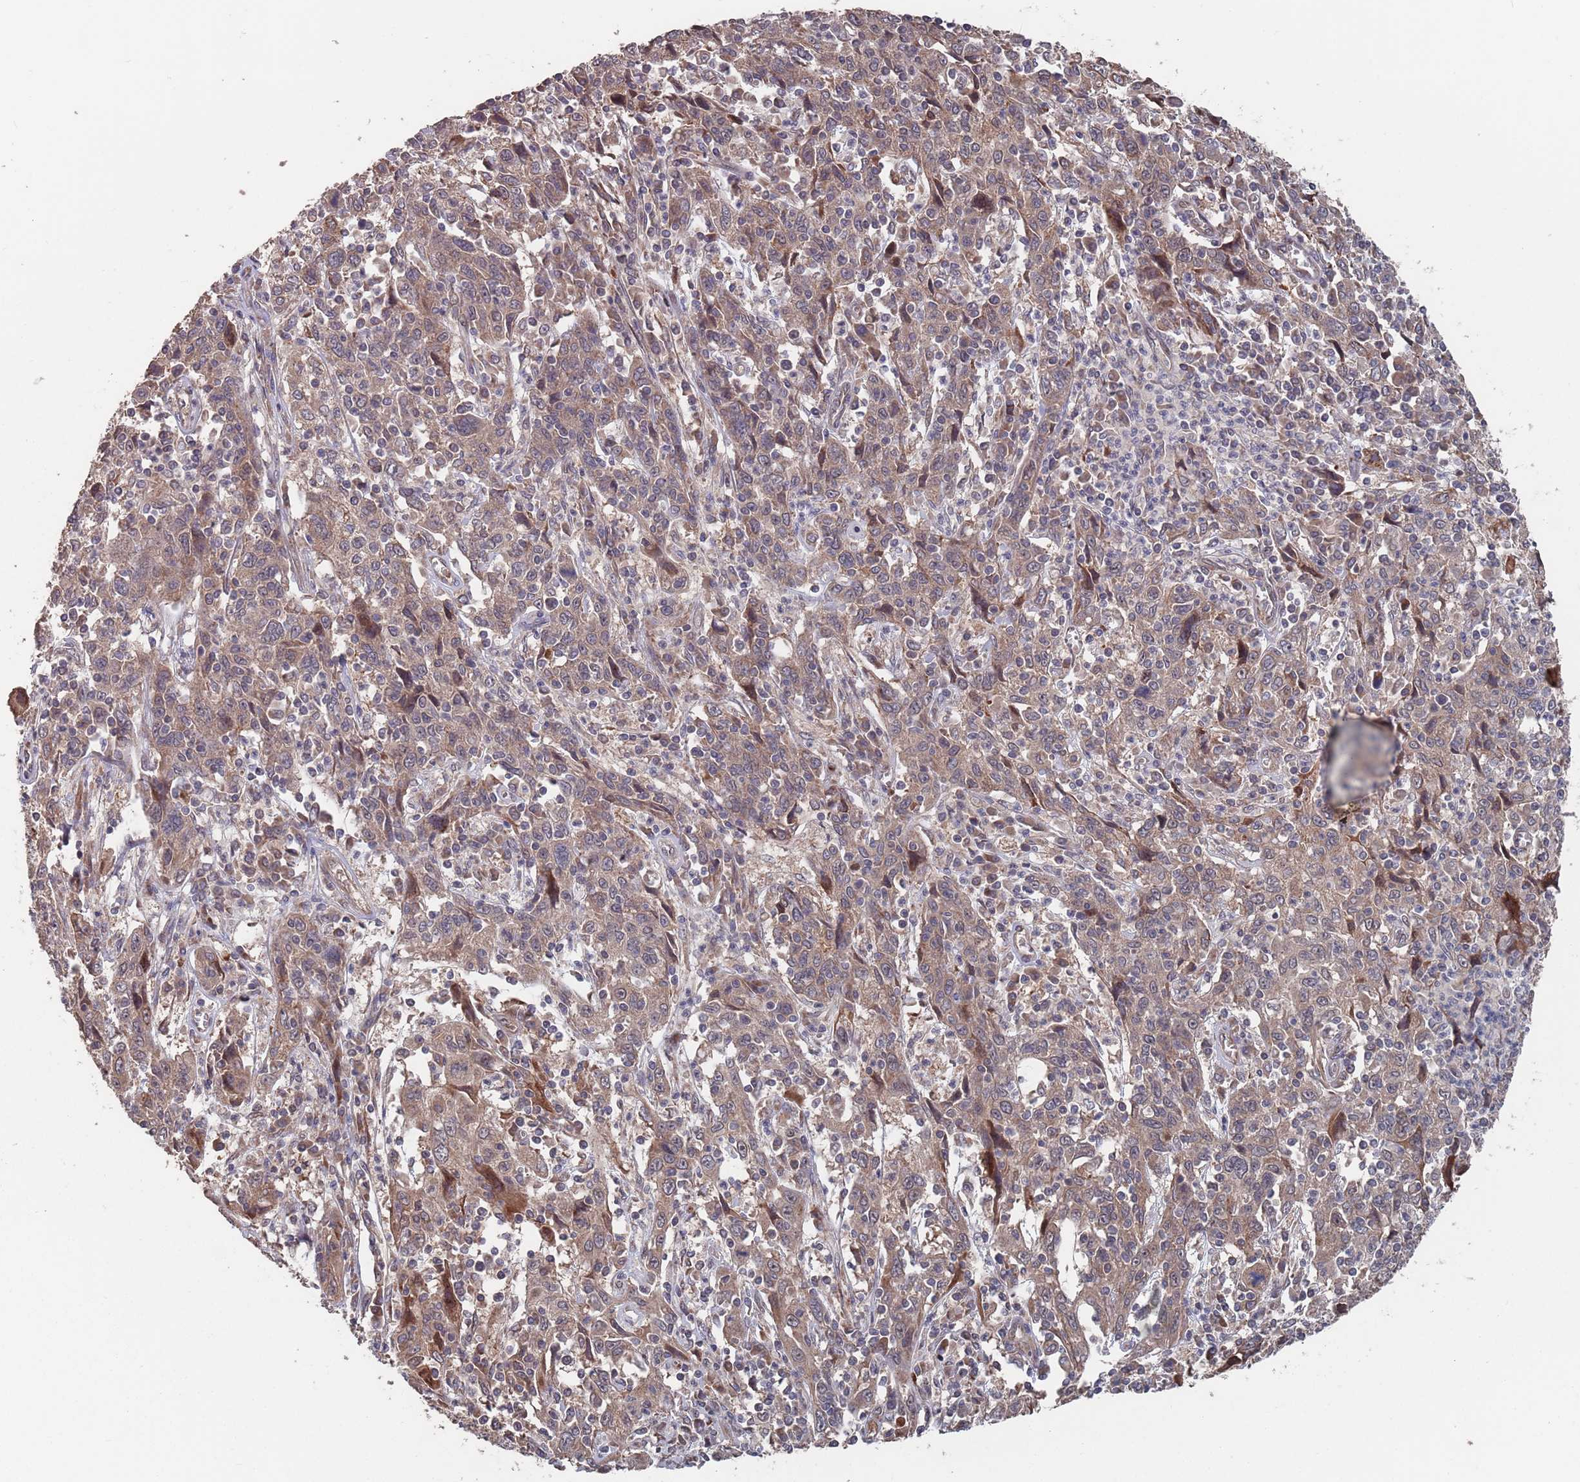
{"staining": {"intensity": "weak", "quantity": ">75%", "location": "cytoplasmic/membranous"}, "tissue": "cervical cancer", "cell_type": "Tumor cells", "image_type": "cancer", "snomed": [{"axis": "morphology", "description": "Squamous cell carcinoma, NOS"}, {"axis": "topography", "description": "Cervix"}], "caption": "Cervical cancer (squamous cell carcinoma) stained with a brown dye reveals weak cytoplasmic/membranous positive positivity in about >75% of tumor cells.", "gene": "UNC45A", "patient": {"sex": "female", "age": 46}}